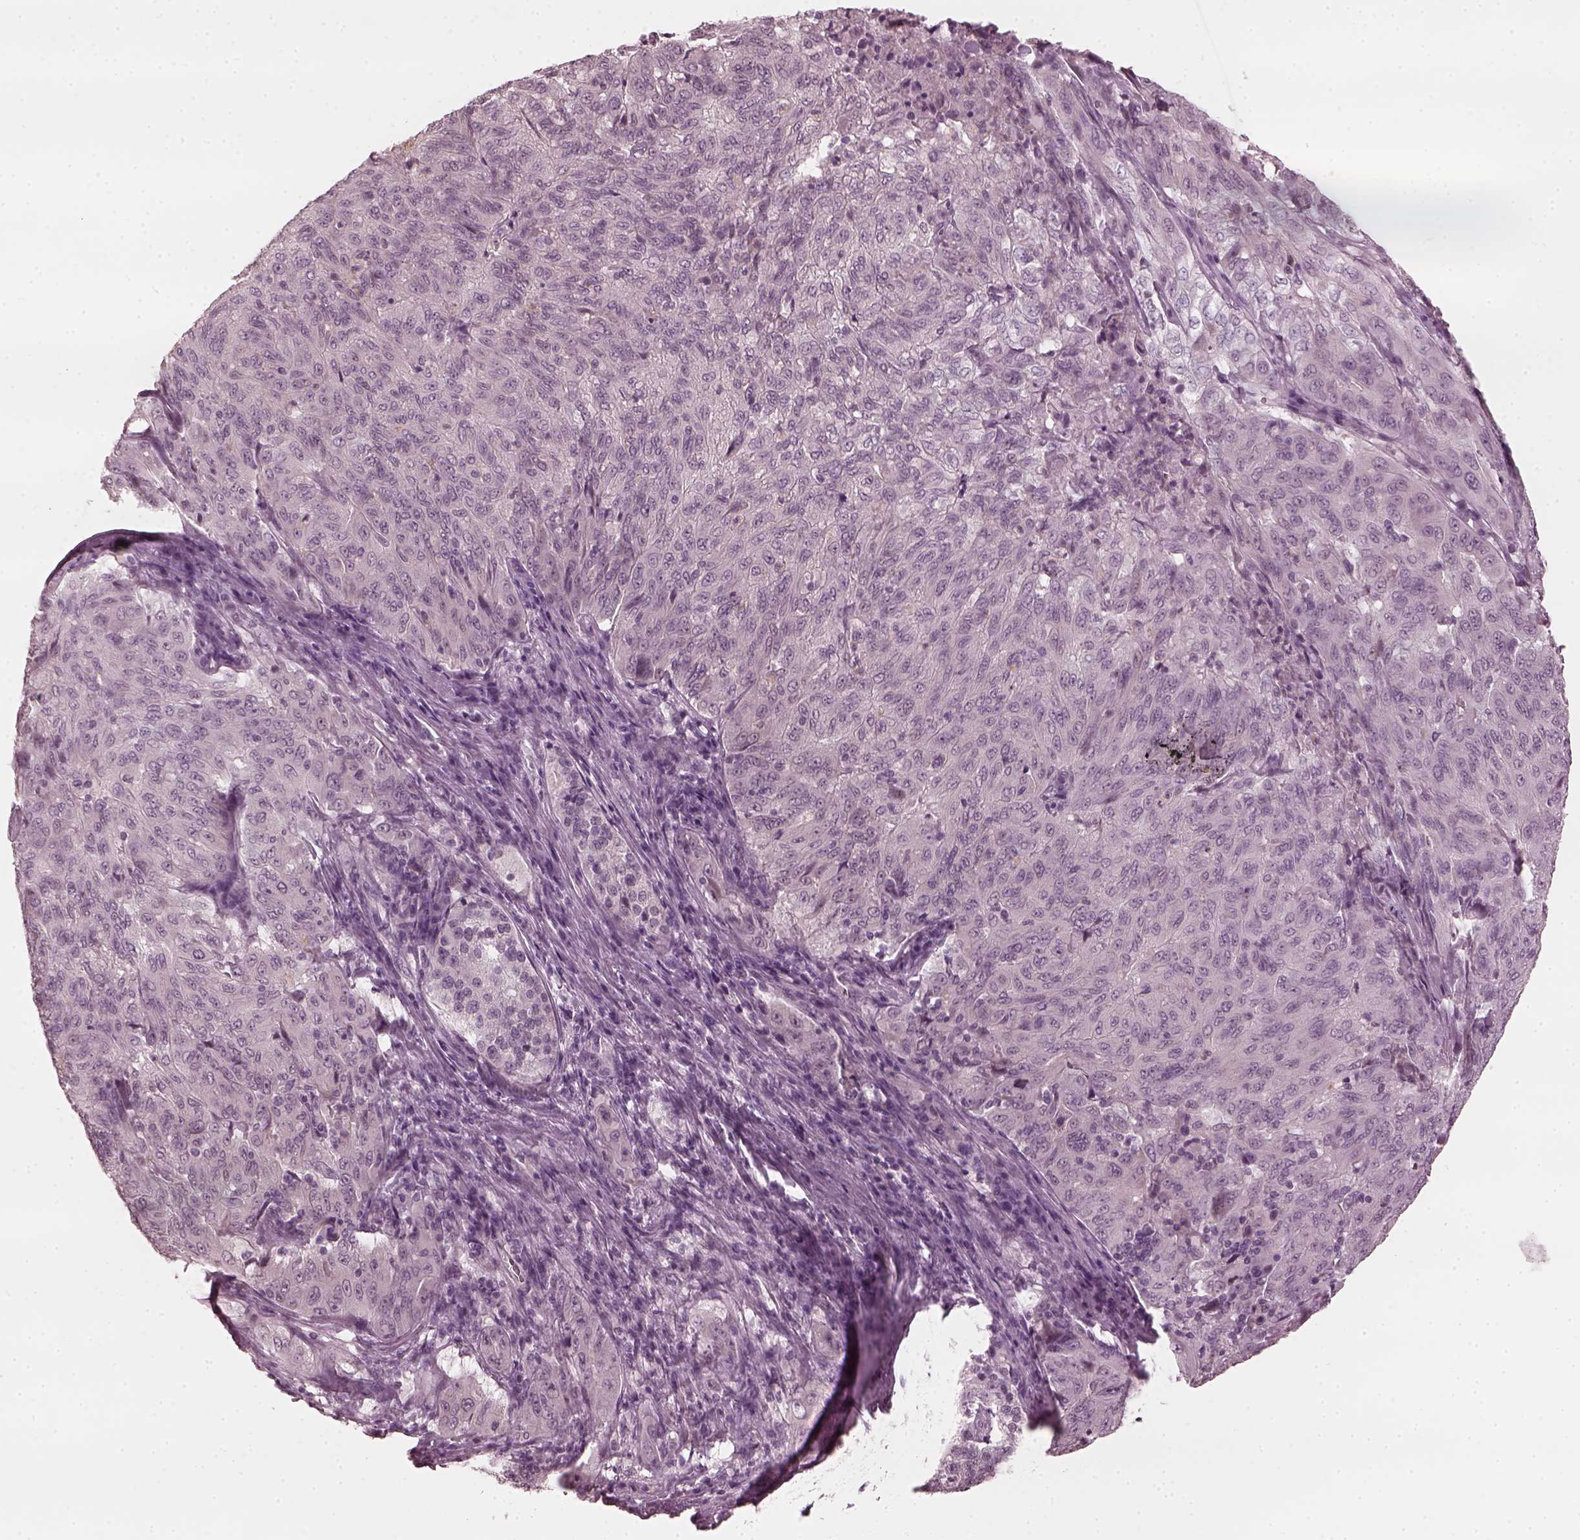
{"staining": {"intensity": "negative", "quantity": "none", "location": "none"}, "tissue": "pancreatic cancer", "cell_type": "Tumor cells", "image_type": "cancer", "snomed": [{"axis": "morphology", "description": "Adenocarcinoma, NOS"}, {"axis": "topography", "description": "Pancreas"}], "caption": "A high-resolution image shows immunohistochemistry staining of adenocarcinoma (pancreatic), which demonstrates no significant positivity in tumor cells.", "gene": "CCDC170", "patient": {"sex": "male", "age": 63}}